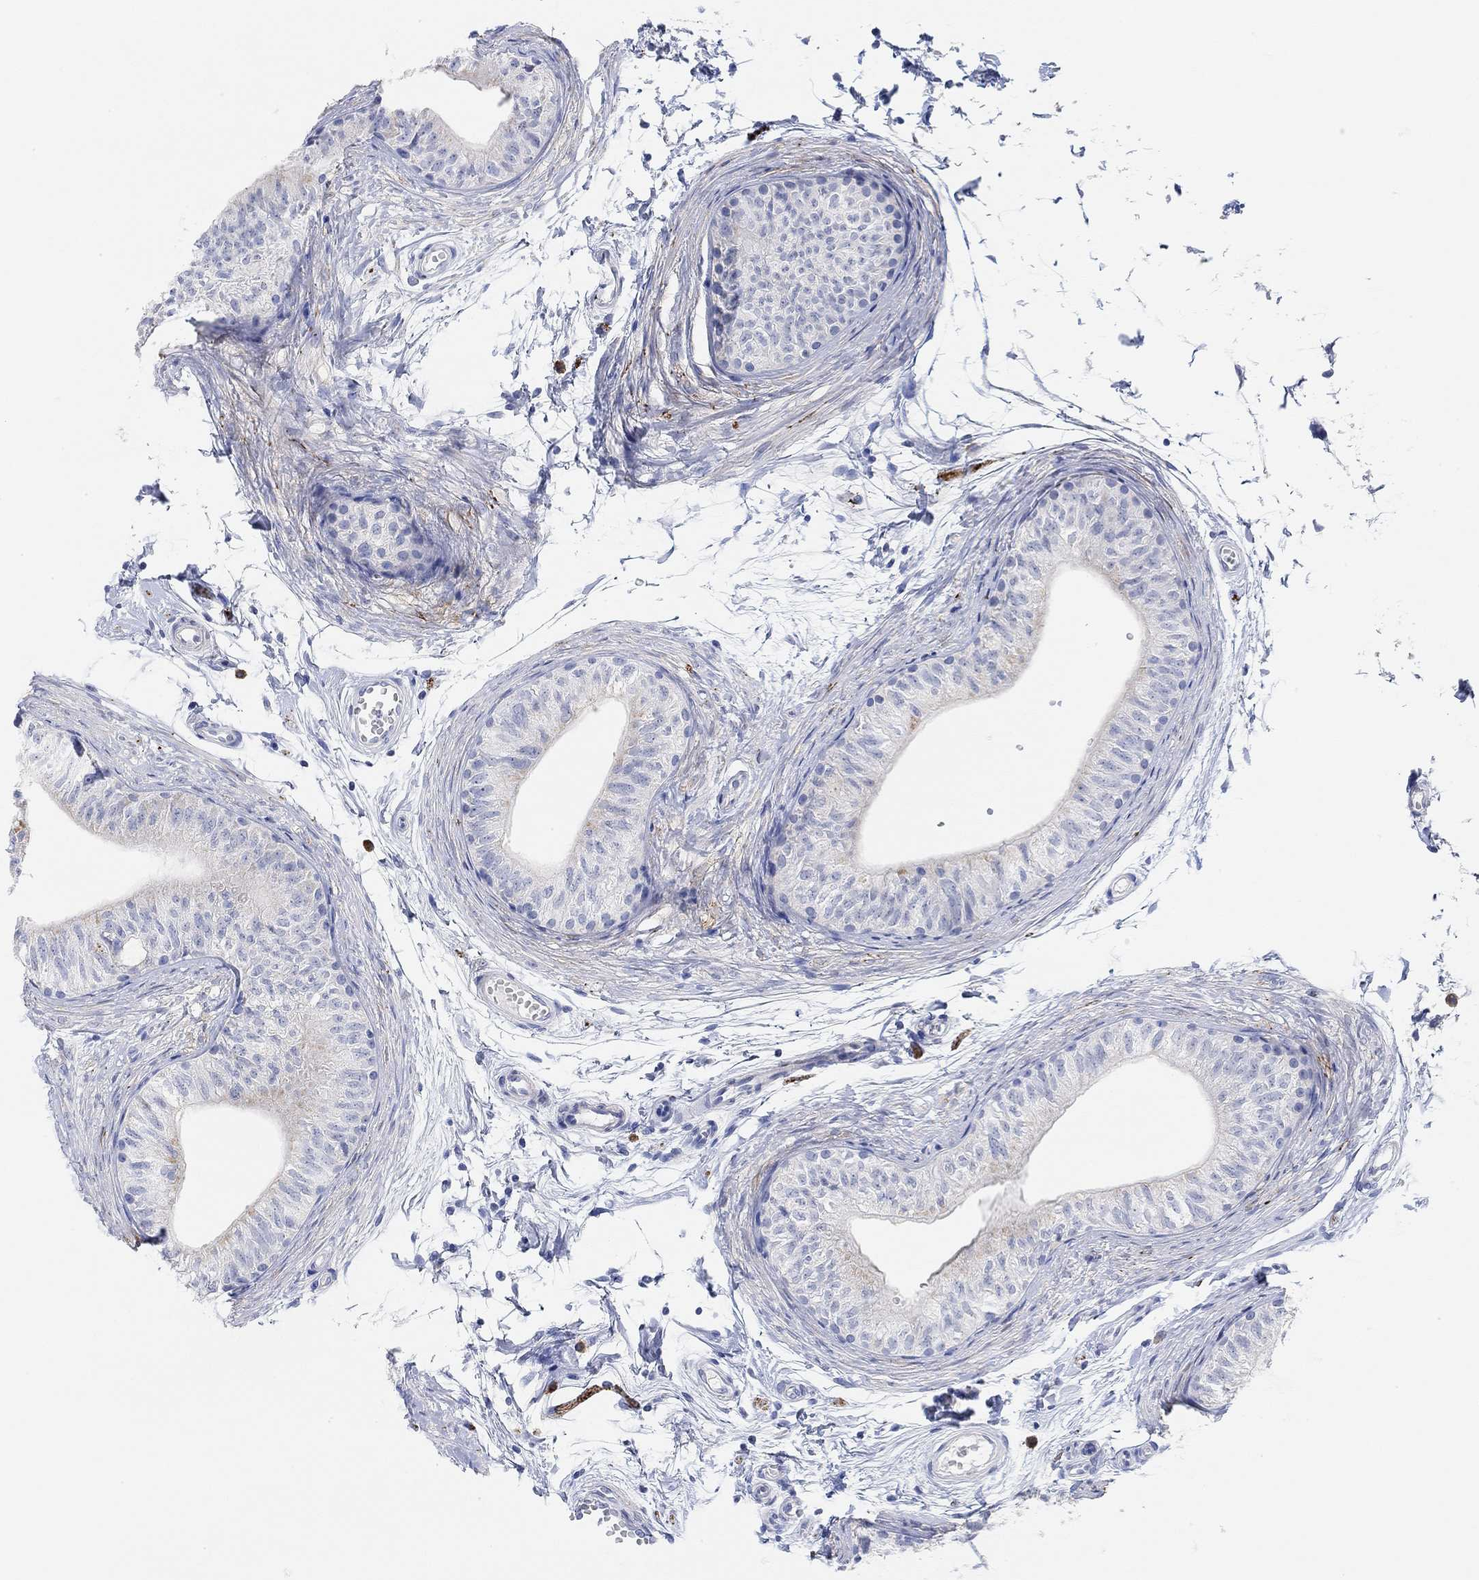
{"staining": {"intensity": "negative", "quantity": "none", "location": "none"}, "tissue": "epididymis", "cell_type": "Glandular cells", "image_type": "normal", "snomed": [{"axis": "morphology", "description": "Normal tissue, NOS"}, {"axis": "topography", "description": "Epididymis"}], "caption": "DAB (3,3'-diaminobenzidine) immunohistochemical staining of normal epididymis reveals no significant staining in glandular cells. (DAB (3,3'-diaminobenzidine) immunohistochemistry (IHC) with hematoxylin counter stain).", "gene": "VAT1L", "patient": {"sex": "male", "age": 22}}